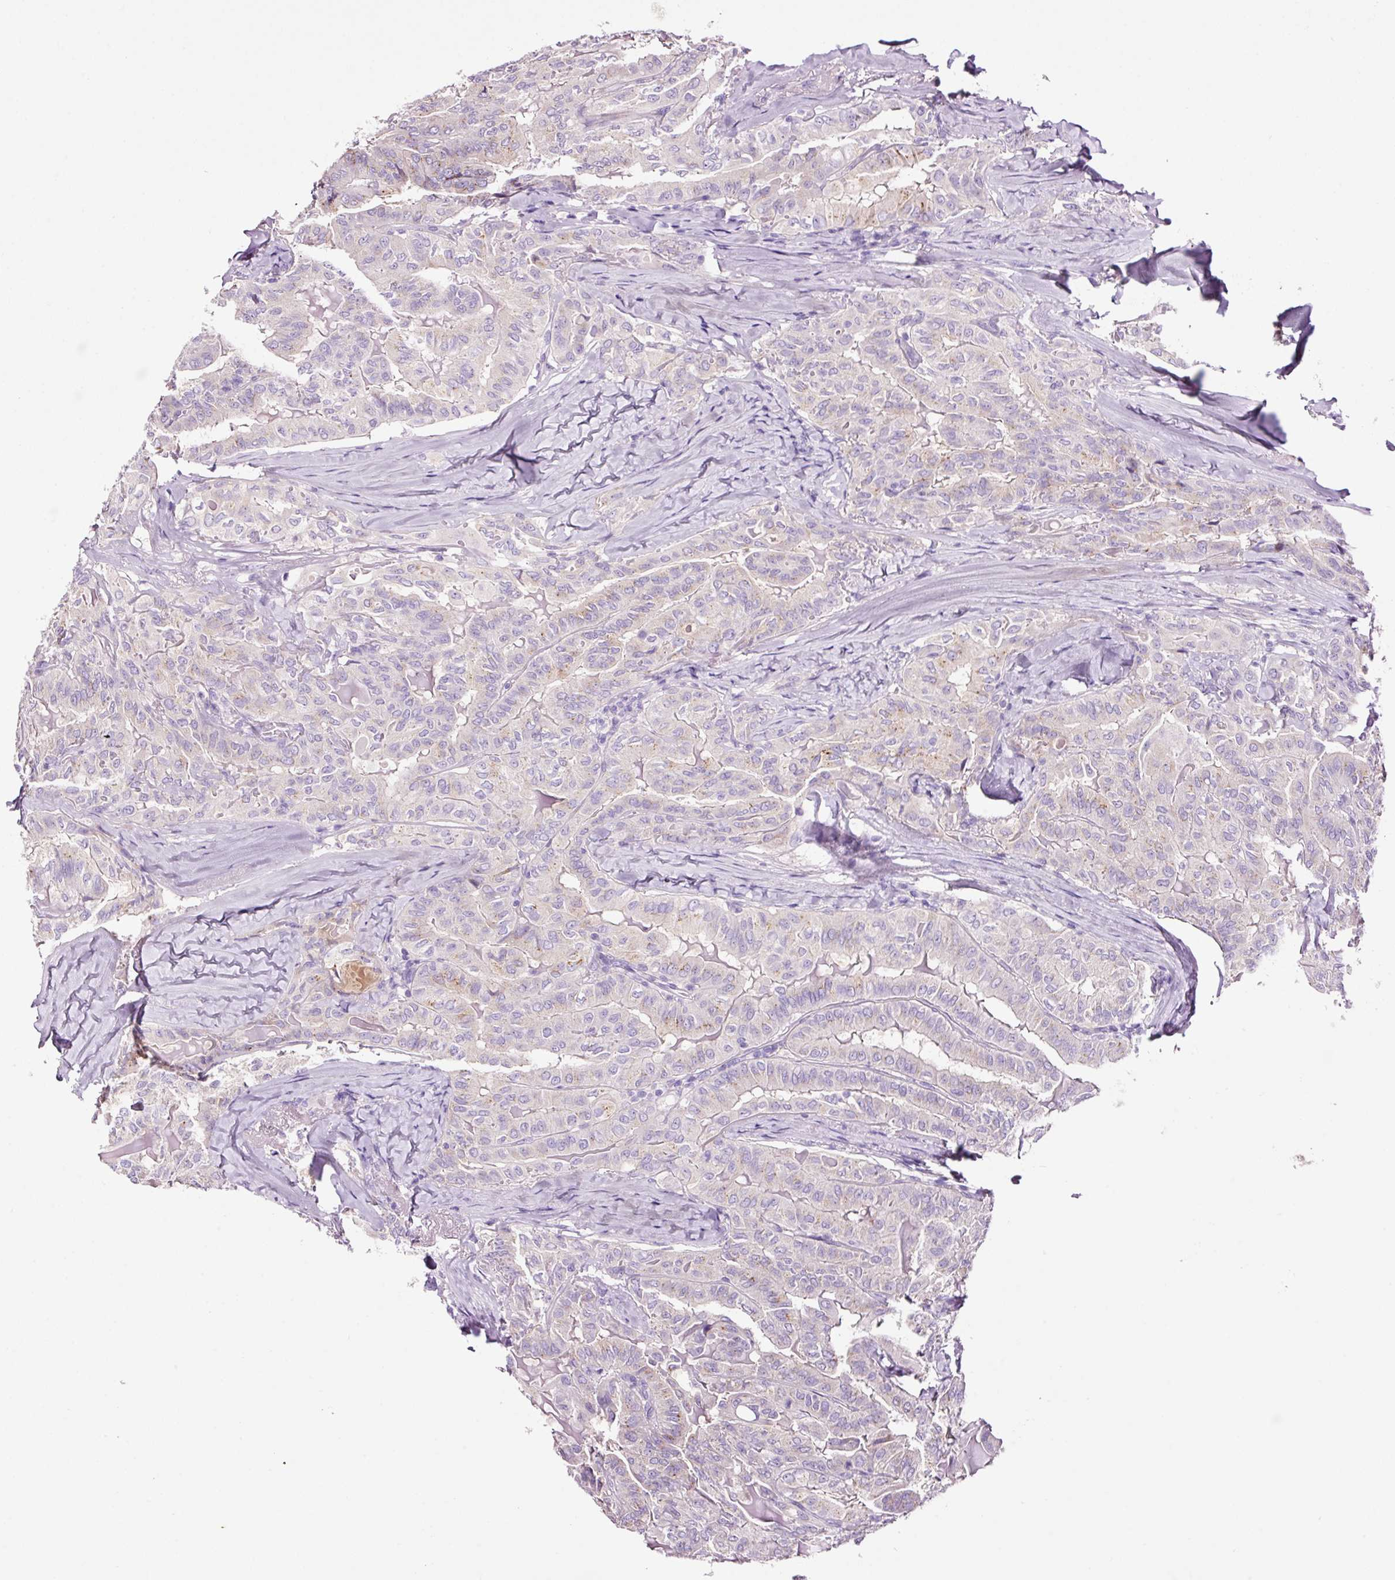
{"staining": {"intensity": "weak", "quantity": "<25%", "location": "cytoplasmic/membranous"}, "tissue": "thyroid cancer", "cell_type": "Tumor cells", "image_type": "cancer", "snomed": [{"axis": "morphology", "description": "Papillary adenocarcinoma, NOS"}, {"axis": "topography", "description": "Thyroid gland"}], "caption": "Immunohistochemistry (IHC) micrograph of neoplastic tissue: human thyroid cancer (papillary adenocarcinoma) stained with DAB (3,3'-diaminobenzidine) exhibits no significant protein positivity in tumor cells.", "gene": "PAM", "patient": {"sex": "female", "age": 68}}